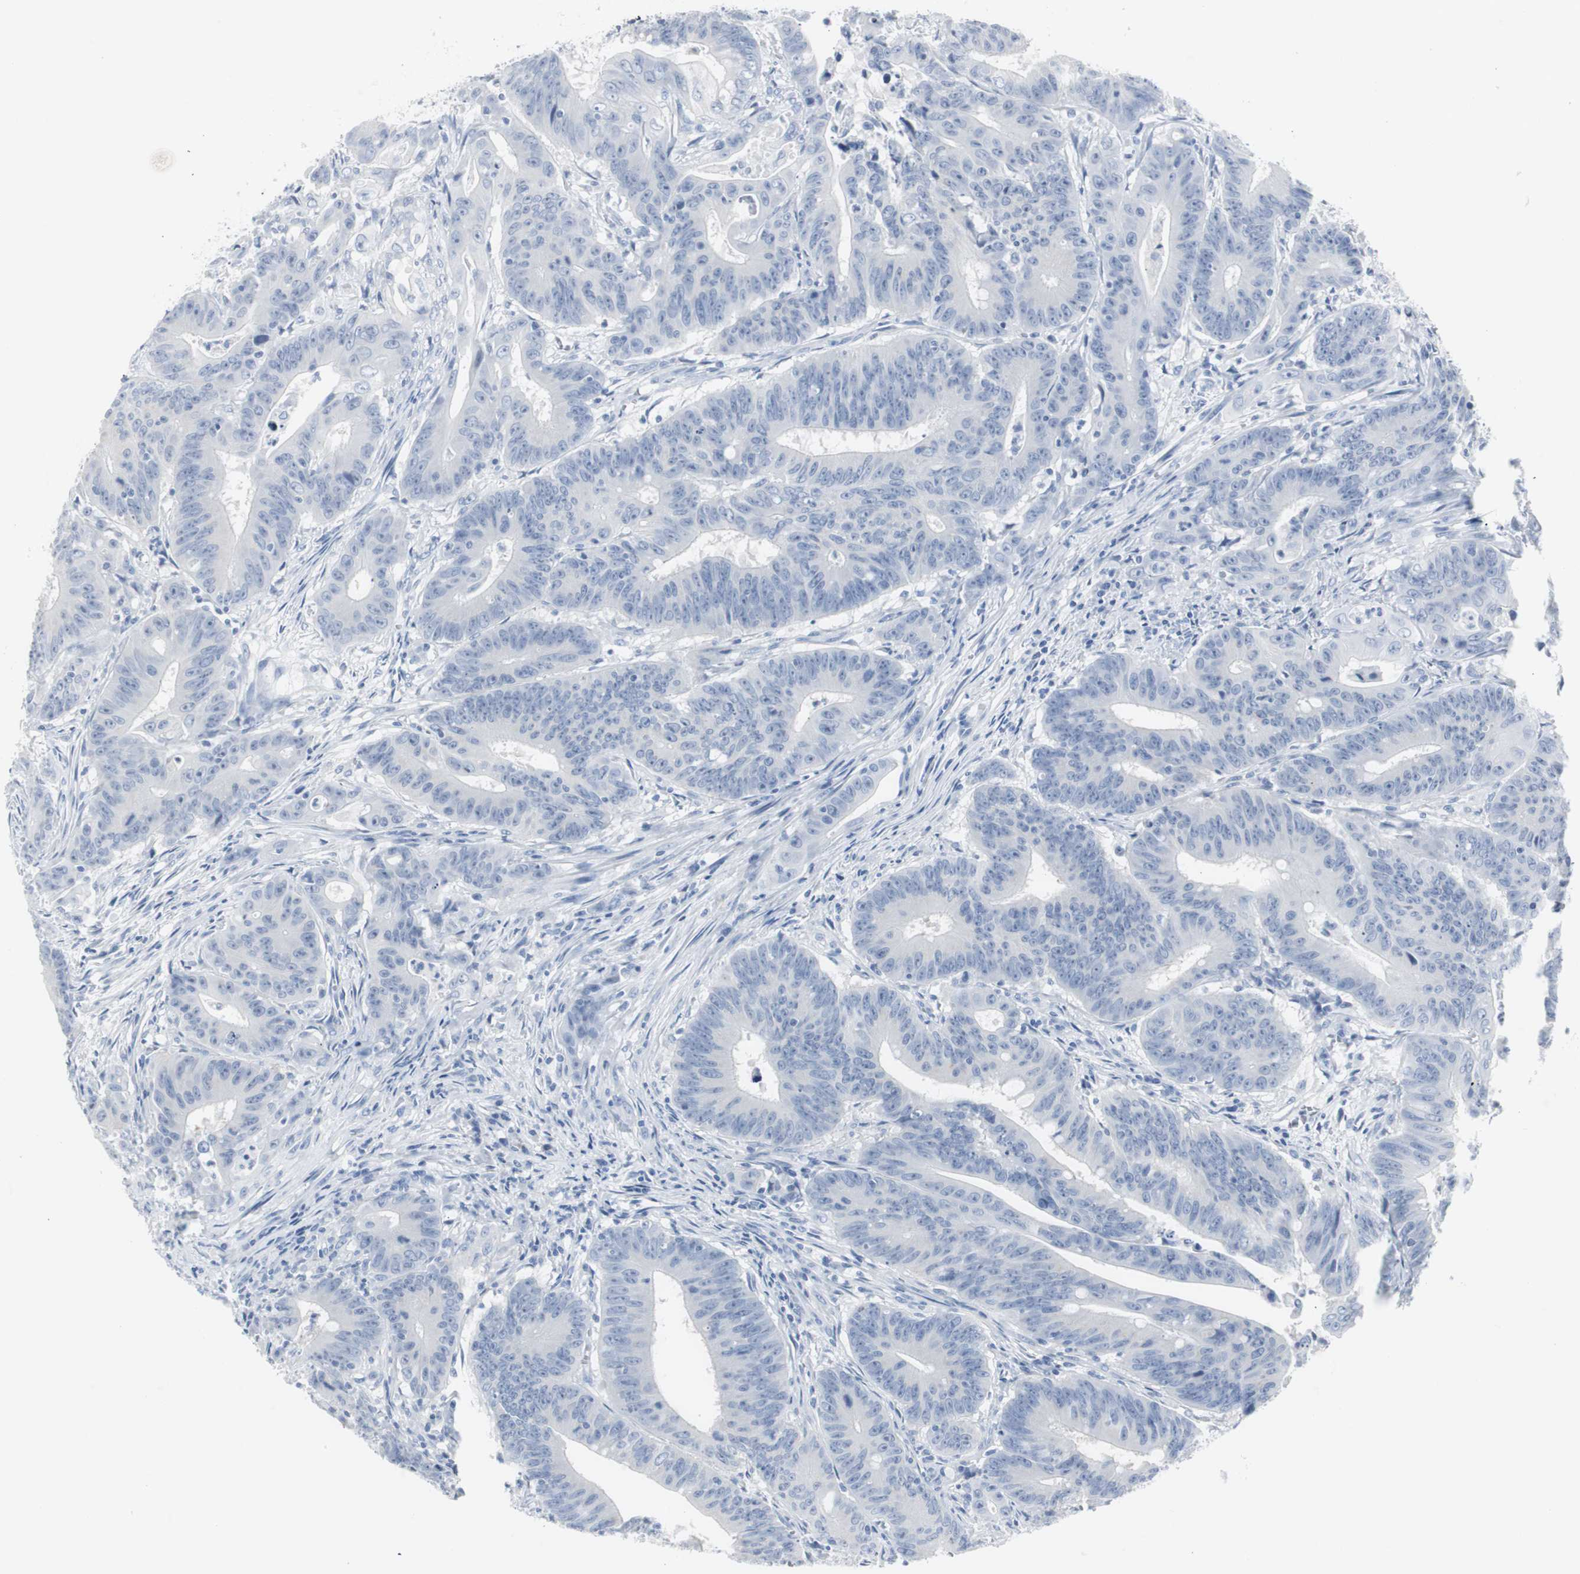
{"staining": {"intensity": "negative", "quantity": "none", "location": "none"}, "tissue": "colorectal cancer", "cell_type": "Tumor cells", "image_type": "cancer", "snomed": [{"axis": "morphology", "description": "Adenocarcinoma, NOS"}, {"axis": "topography", "description": "Colon"}], "caption": "IHC photomicrograph of neoplastic tissue: human colorectal adenocarcinoma stained with DAB (3,3'-diaminobenzidine) reveals no significant protein staining in tumor cells.", "gene": "S100A7", "patient": {"sex": "male", "age": 45}}